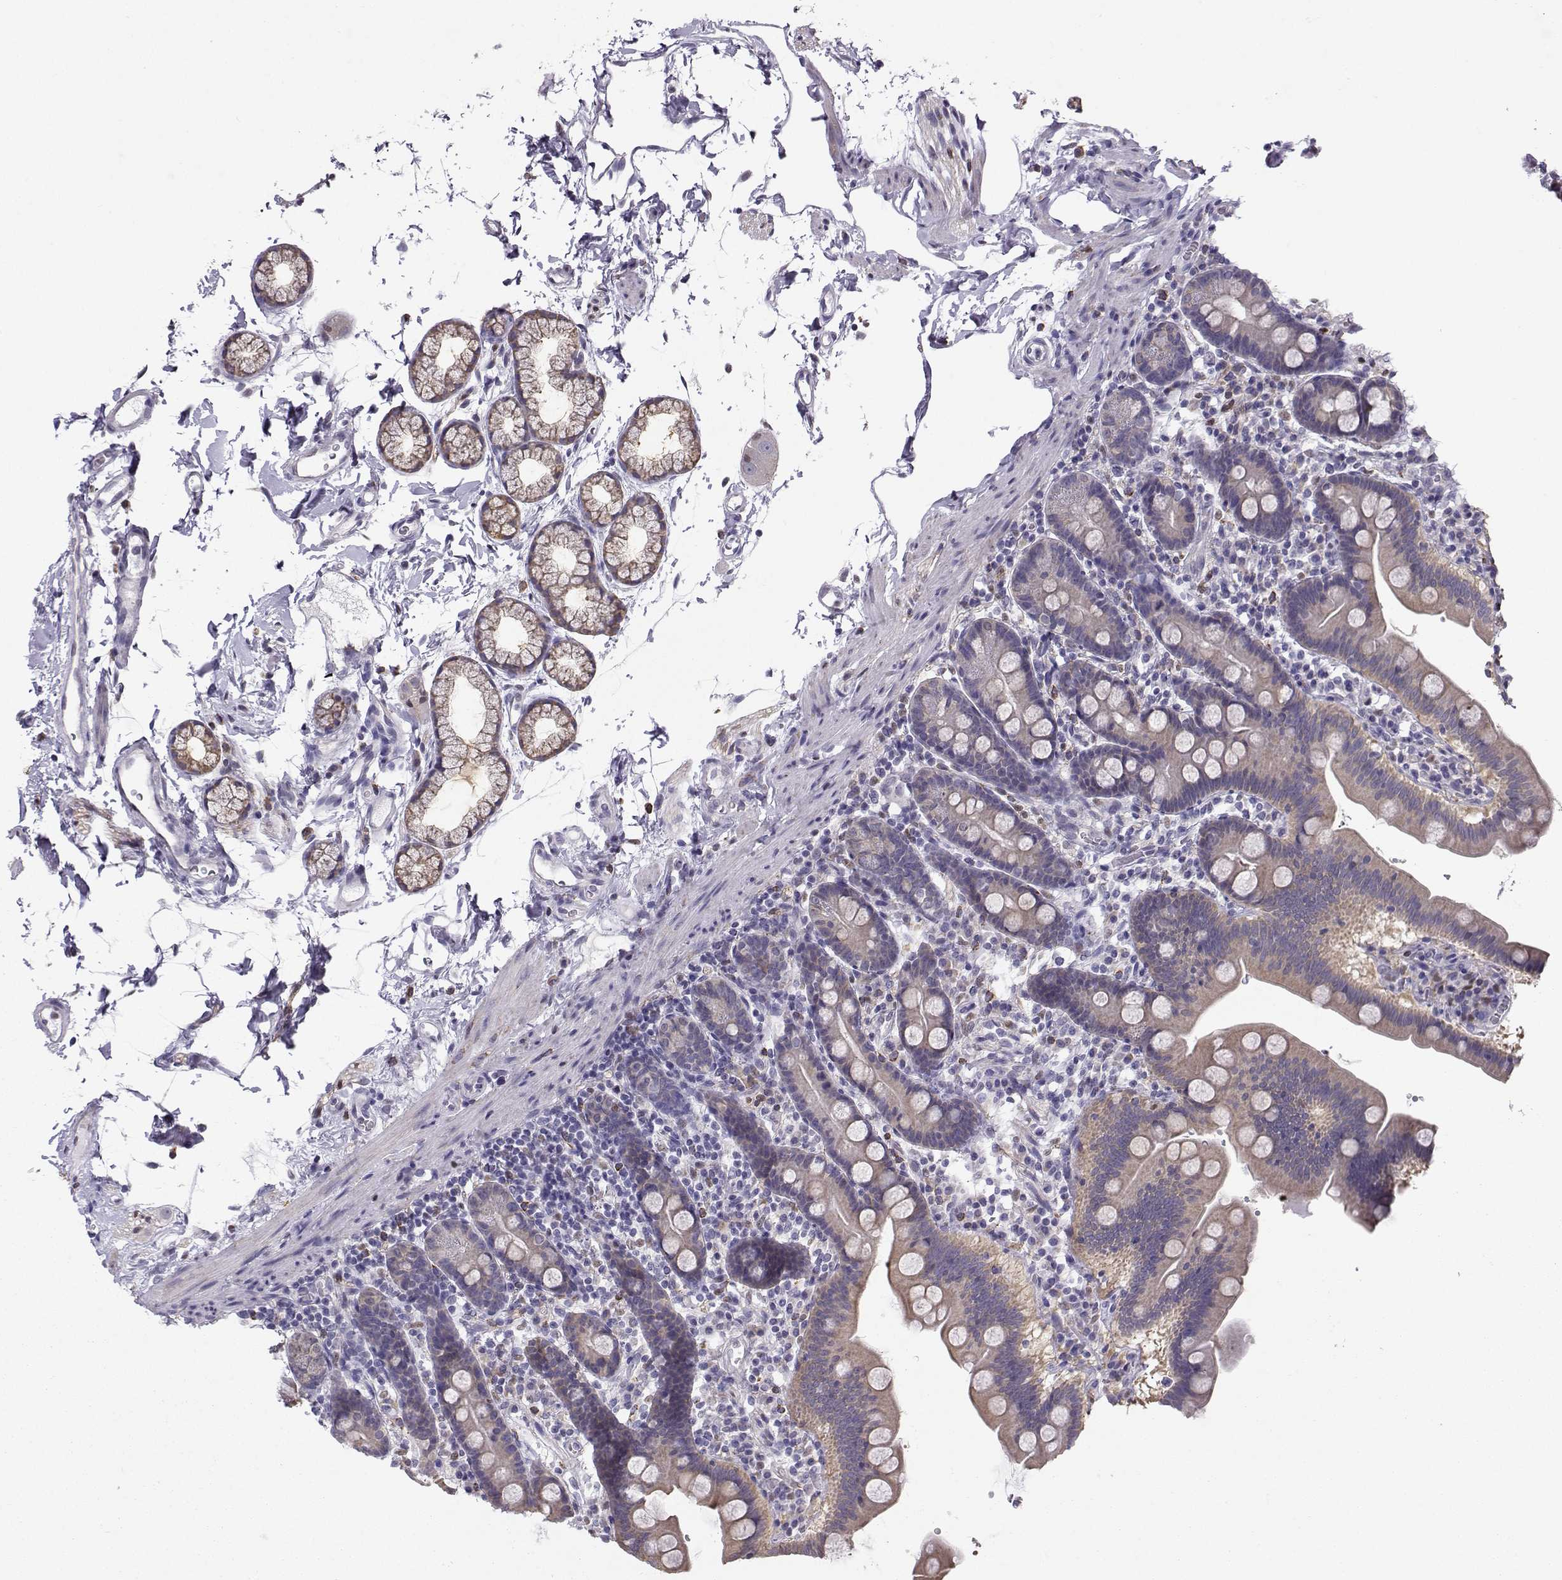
{"staining": {"intensity": "weak", "quantity": "25%-75%", "location": "cytoplasmic/membranous"}, "tissue": "duodenum", "cell_type": "Glandular cells", "image_type": "normal", "snomed": [{"axis": "morphology", "description": "Normal tissue, NOS"}, {"axis": "topography", "description": "Duodenum"}], "caption": "The histopathology image exhibits a brown stain indicating the presence of a protein in the cytoplasmic/membranous of glandular cells in duodenum.", "gene": "DCLK3", "patient": {"sex": "male", "age": 59}}